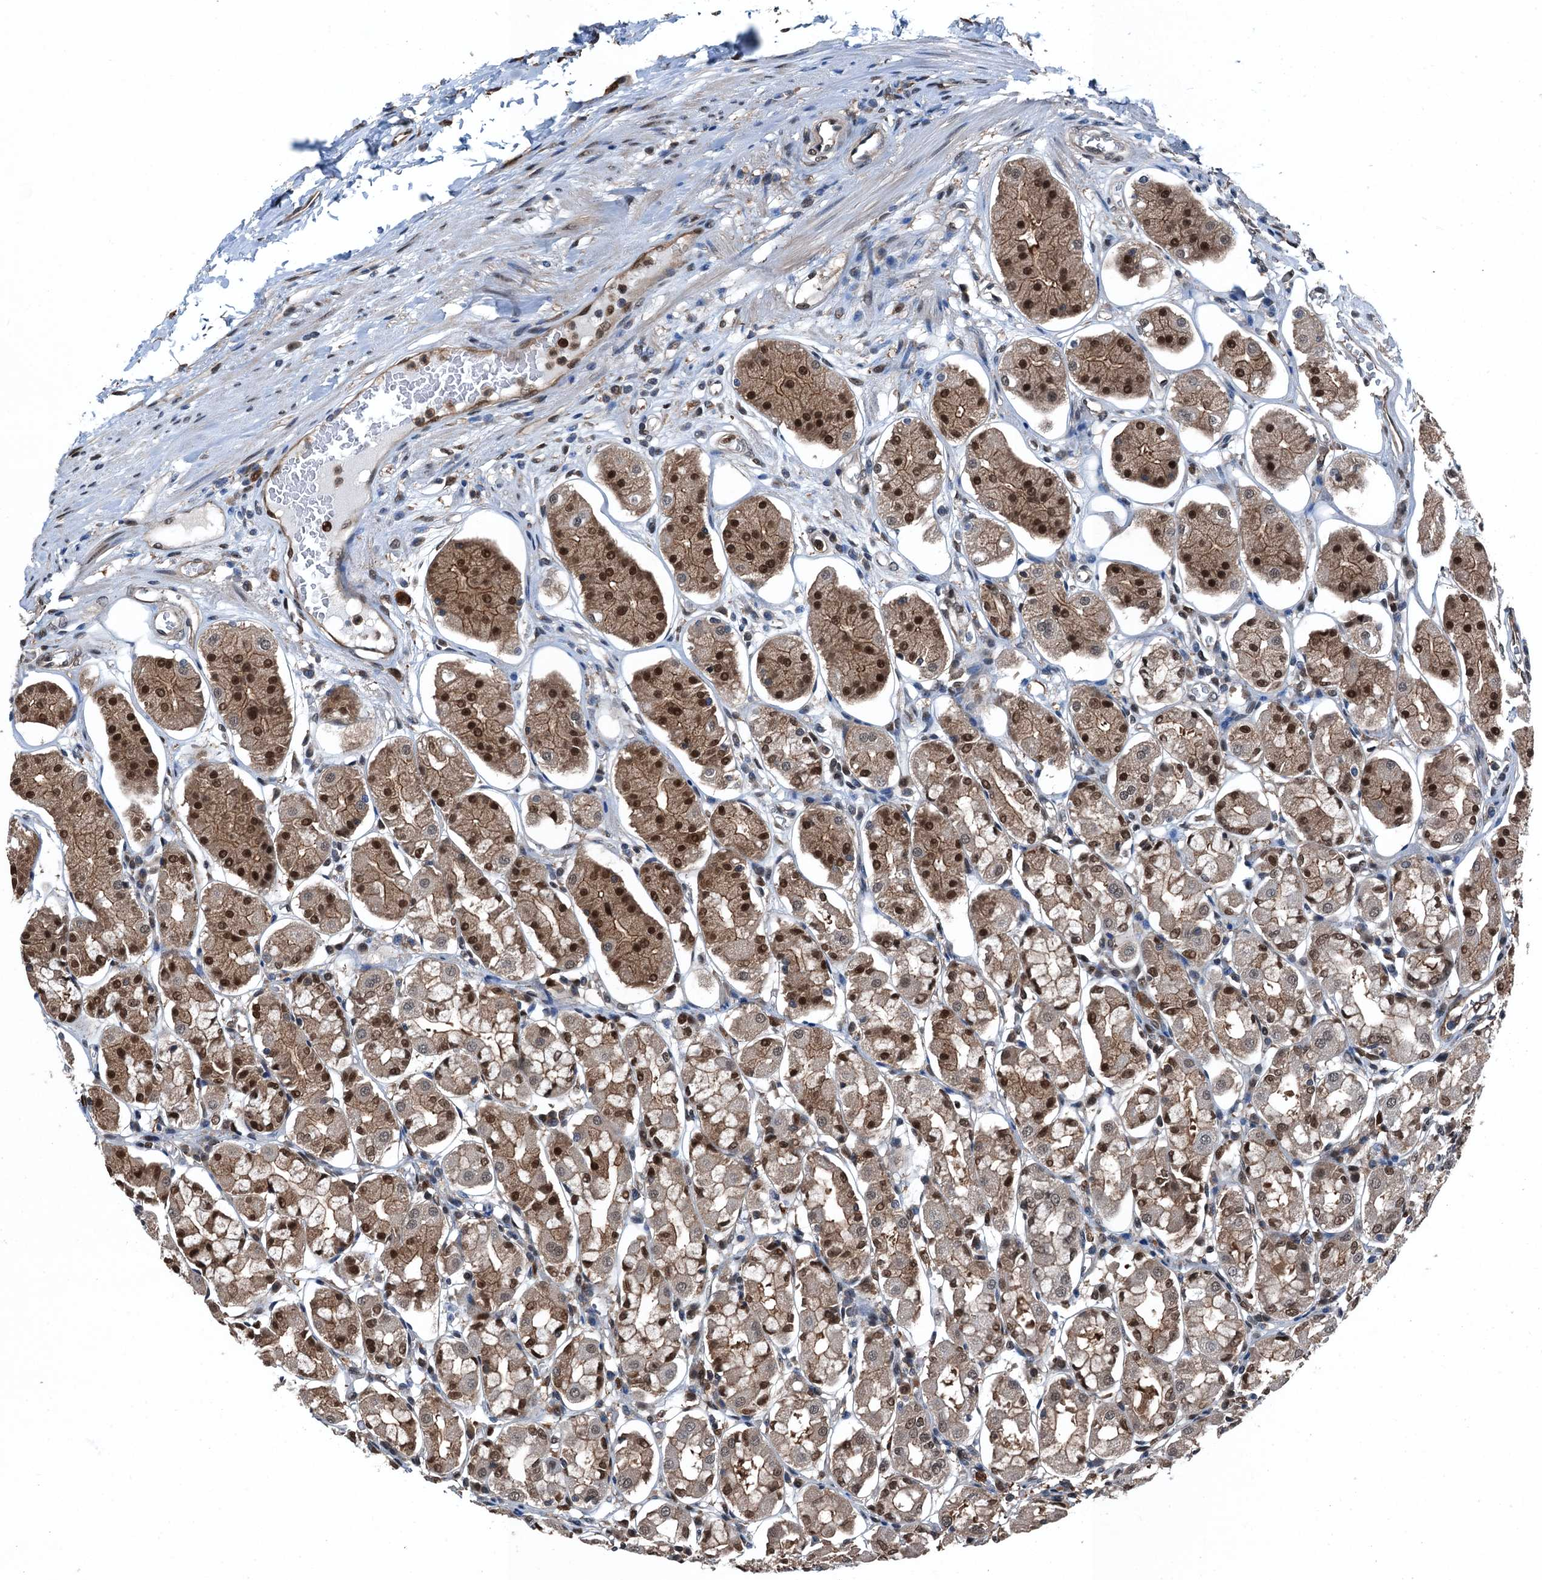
{"staining": {"intensity": "moderate", "quantity": ">75%", "location": "cytoplasmic/membranous,nuclear"}, "tissue": "stomach", "cell_type": "Glandular cells", "image_type": "normal", "snomed": [{"axis": "morphology", "description": "Normal tissue, NOS"}, {"axis": "topography", "description": "Stomach, lower"}], "caption": "This micrograph reveals immunohistochemistry (IHC) staining of unremarkable human stomach, with medium moderate cytoplasmic/membranous,nuclear expression in about >75% of glandular cells.", "gene": "RNH1", "patient": {"sex": "female", "age": 56}}